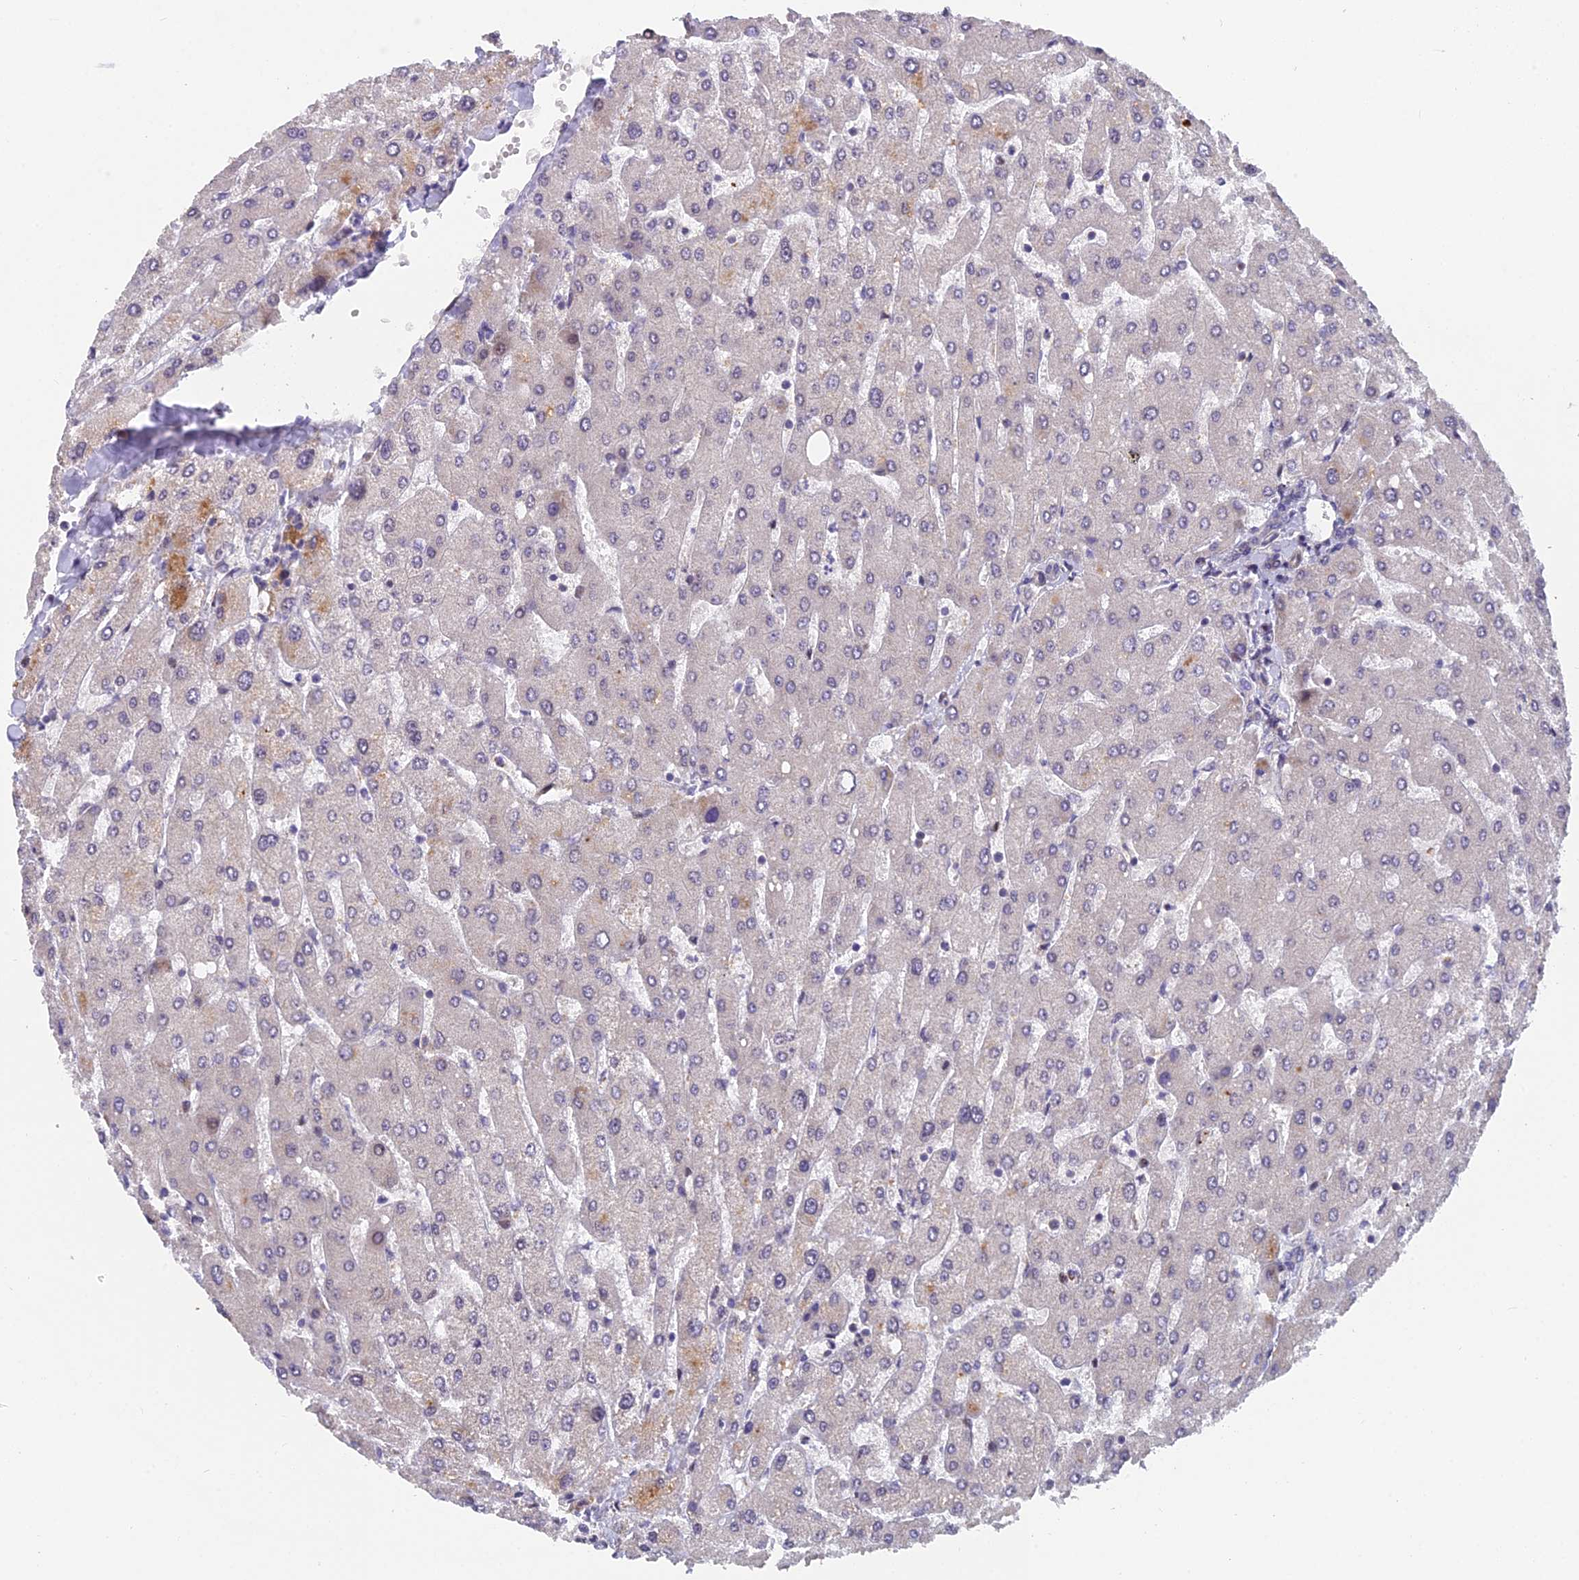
{"staining": {"intensity": "negative", "quantity": "none", "location": "none"}, "tissue": "liver", "cell_type": "Cholangiocytes", "image_type": "normal", "snomed": [{"axis": "morphology", "description": "Normal tissue, NOS"}, {"axis": "topography", "description": "Liver"}], "caption": "Liver was stained to show a protein in brown. There is no significant staining in cholangiocytes. The staining is performed using DAB (3,3'-diaminobenzidine) brown chromogen with nuclei counter-stained in using hematoxylin.", "gene": "RAB28", "patient": {"sex": "male", "age": 55}}